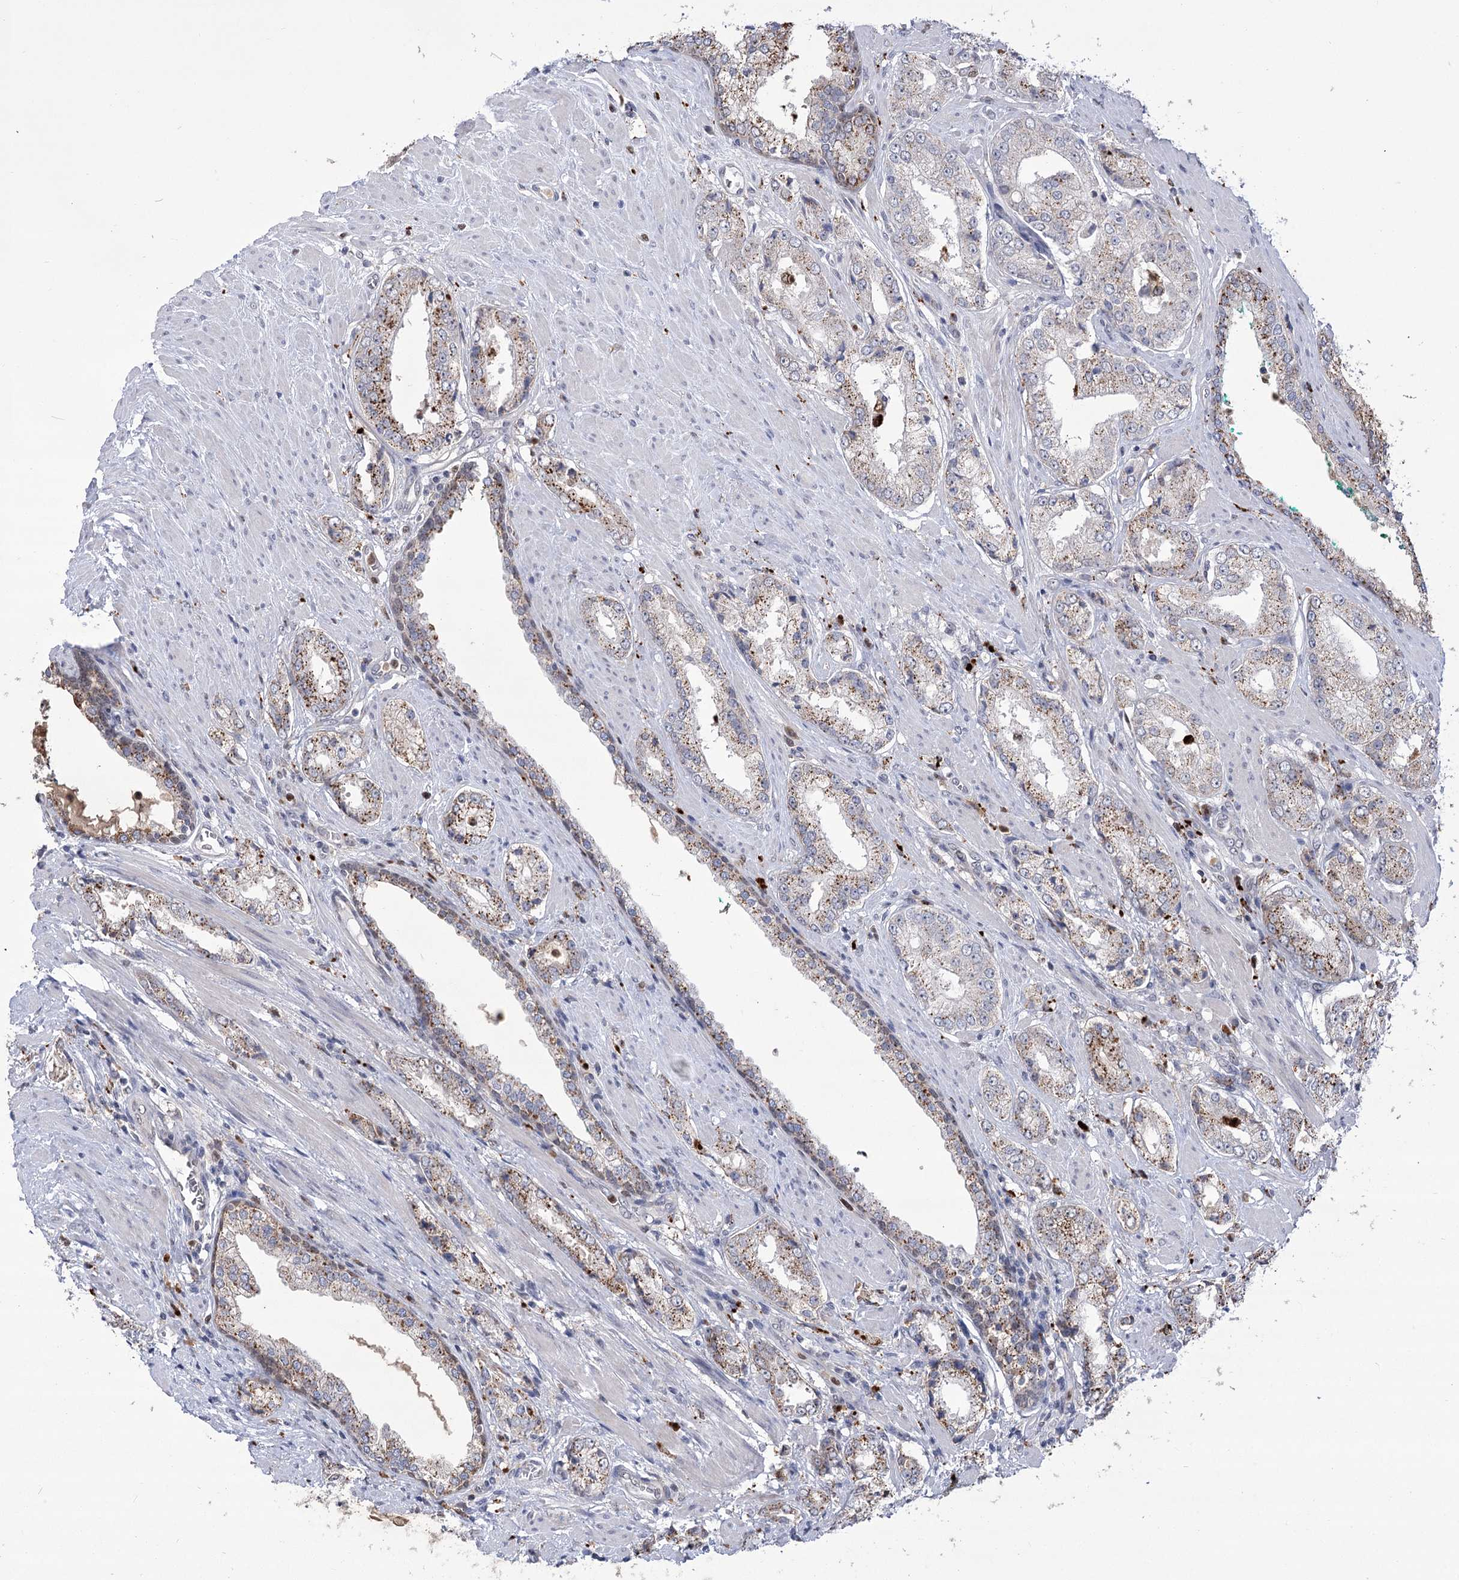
{"staining": {"intensity": "moderate", "quantity": "25%-75%", "location": "cytoplasmic/membranous"}, "tissue": "prostate cancer", "cell_type": "Tumor cells", "image_type": "cancer", "snomed": [{"axis": "morphology", "description": "Adenocarcinoma, Low grade"}, {"axis": "topography", "description": "Prostate"}], "caption": "Immunohistochemical staining of prostate cancer shows medium levels of moderate cytoplasmic/membranous positivity in approximately 25%-75% of tumor cells.", "gene": "SIAE", "patient": {"sex": "male", "age": 67}}